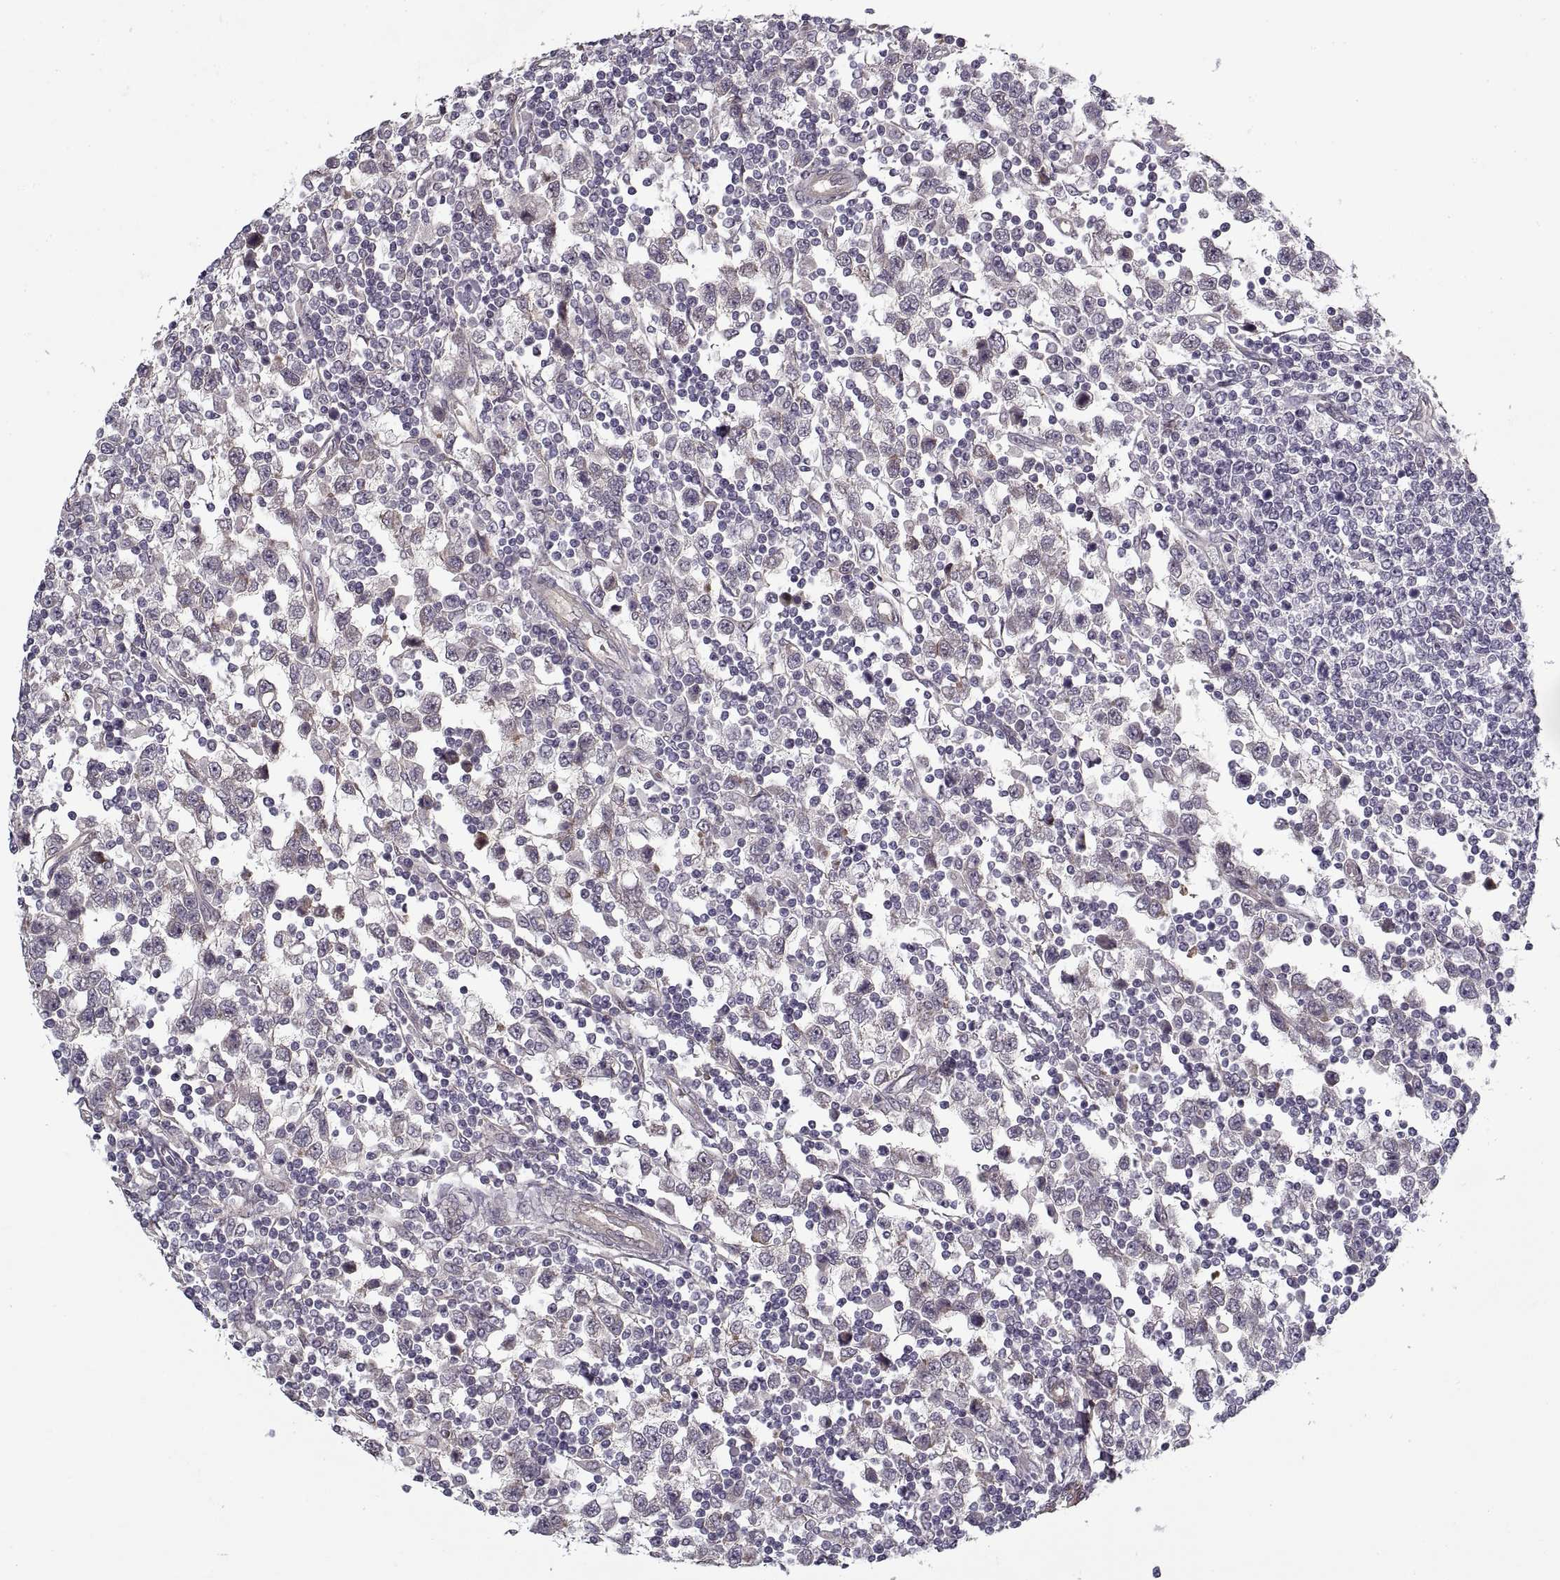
{"staining": {"intensity": "negative", "quantity": "none", "location": "none"}, "tissue": "testis cancer", "cell_type": "Tumor cells", "image_type": "cancer", "snomed": [{"axis": "morphology", "description": "Seminoma, NOS"}, {"axis": "topography", "description": "Testis"}], "caption": "This image is of seminoma (testis) stained with immunohistochemistry to label a protein in brown with the nuclei are counter-stained blue. There is no expression in tumor cells.", "gene": "LAMB2", "patient": {"sex": "male", "age": 34}}